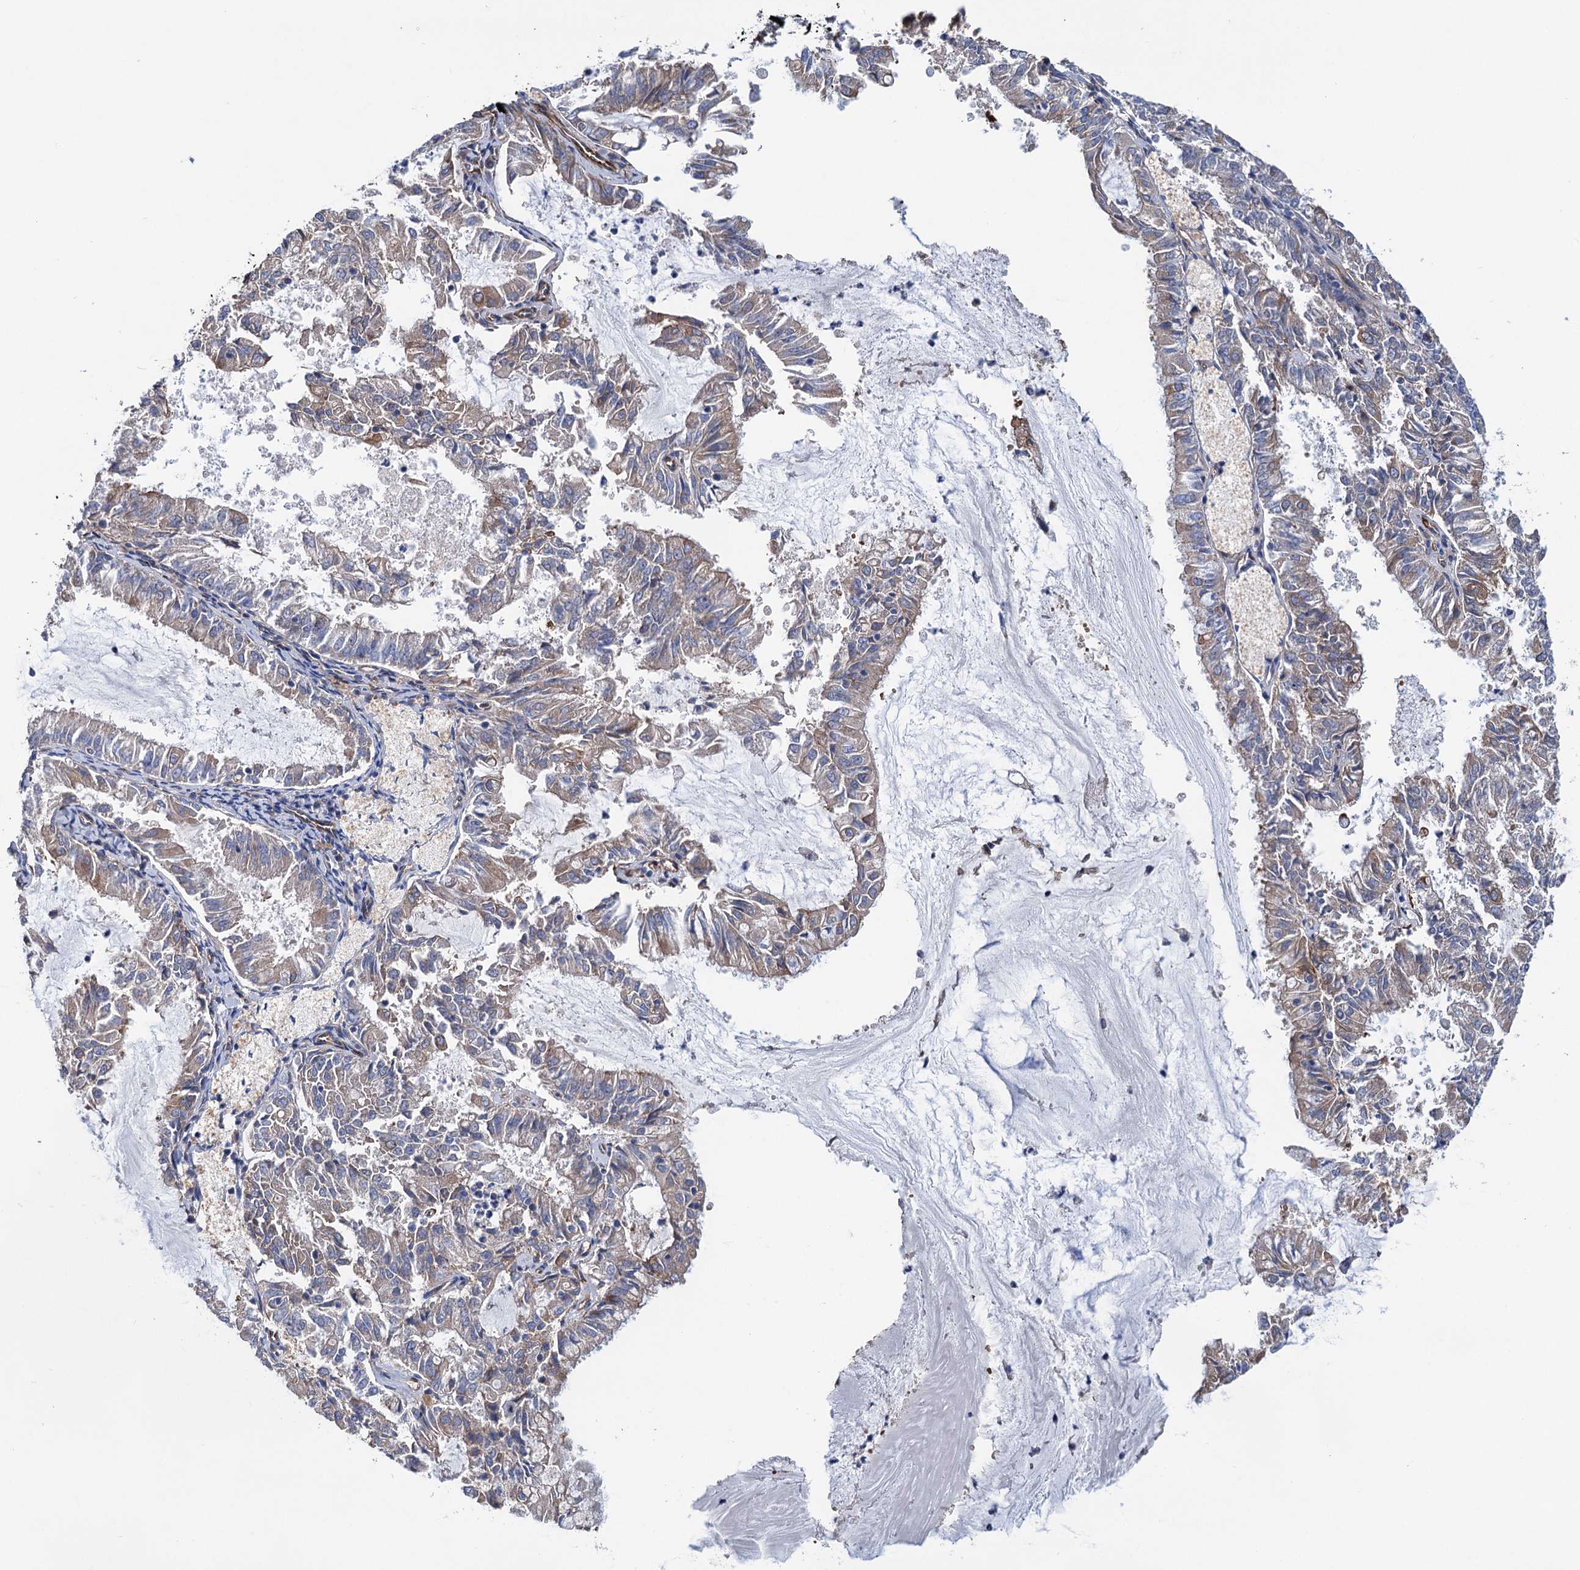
{"staining": {"intensity": "weak", "quantity": "25%-75%", "location": "cytoplasmic/membranous"}, "tissue": "endometrial cancer", "cell_type": "Tumor cells", "image_type": "cancer", "snomed": [{"axis": "morphology", "description": "Adenocarcinoma, NOS"}, {"axis": "topography", "description": "Endometrium"}], "caption": "An immunohistochemistry (IHC) micrograph of tumor tissue is shown. Protein staining in brown shows weak cytoplasmic/membranous positivity in adenocarcinoma (endometrial) within tumor cells.", "gene": "TRIM55", "patient": {"sex": "female", "age": 57}}